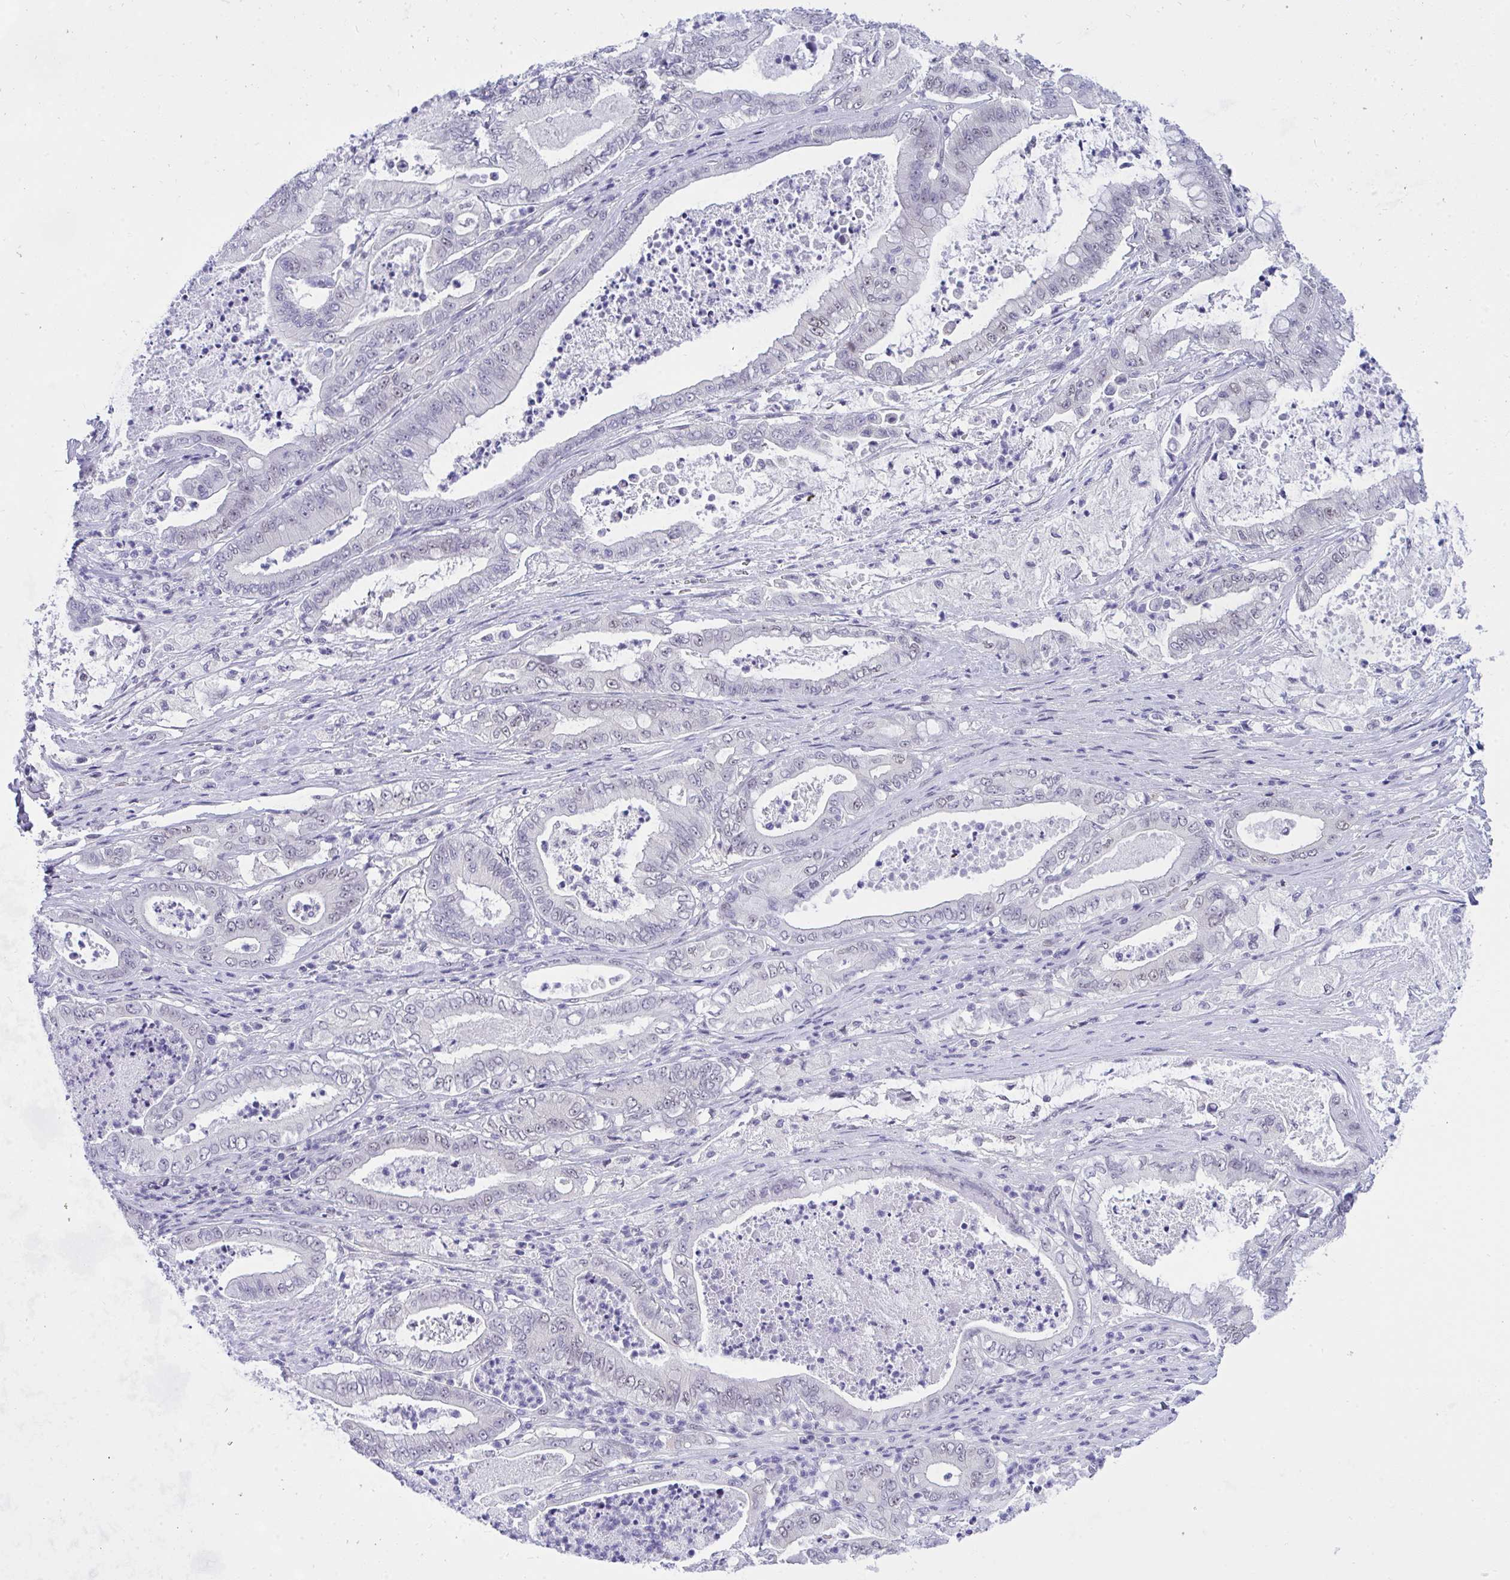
{"staining": {"intensity": "negative", "quantity": "none", "location": "none"}, "tissue": "pancreatic cancer", "cell_type": "Tumor cells", "image_type": "cancer", "snomed": [{"axis": "morphology", "description": "Adenocarcinoma, NOS"}, {"axis": "topography", "description": "Pancreas"}], "caption": "Tumor cells are negative for brown protein staining in adenocarcinoma (pancreatic).", "gene": "THOP1", "patient": {"sex": "male", "age": 71}}